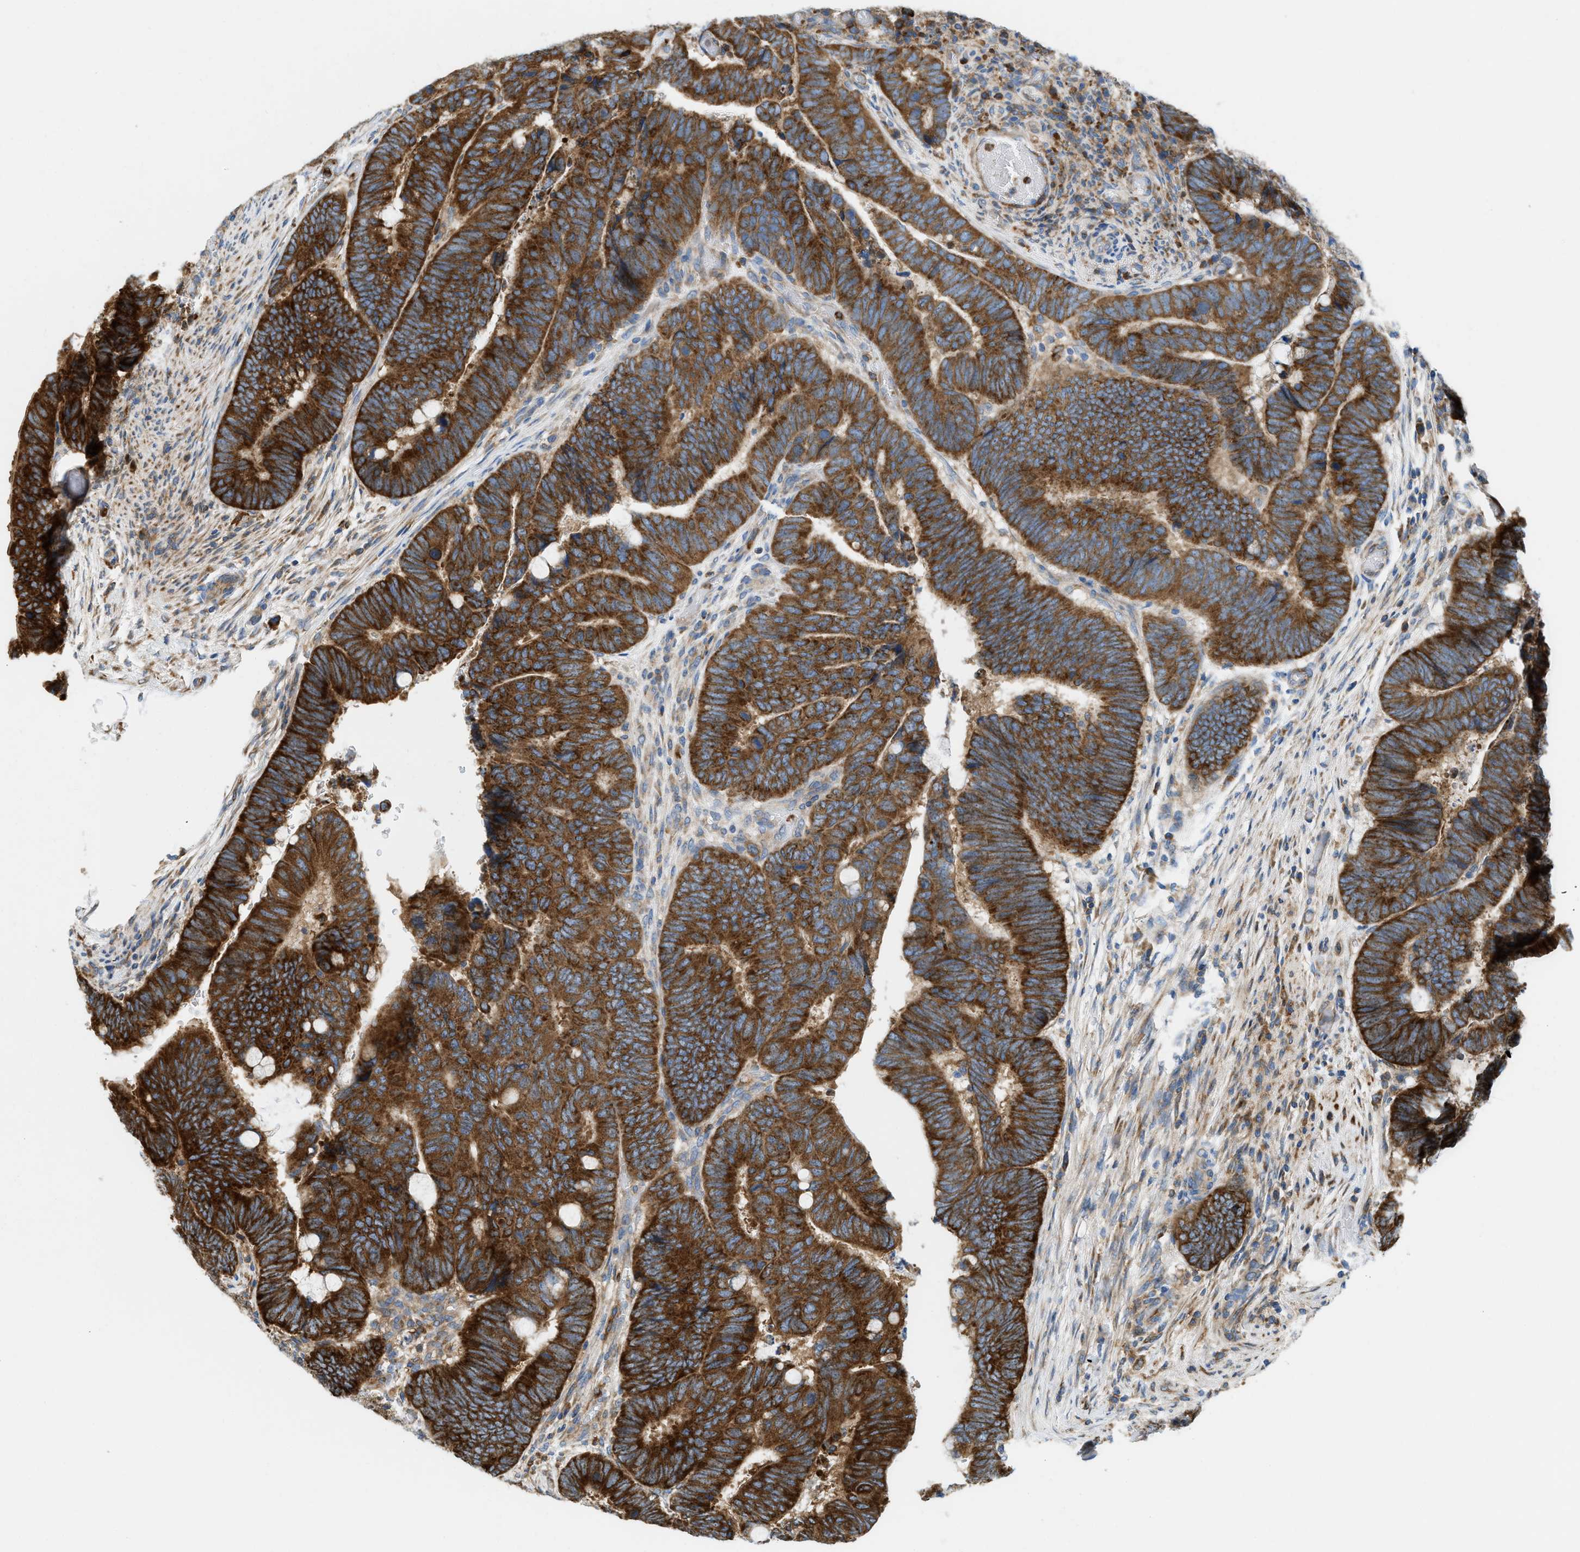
{"staining": {"intensity": "strong", "quantity": ">75%", "location": "cytoplasmic/membranous"}, "tissue": "colorectal cancer", "cell_type": "Tumor cells", "image_type": "cancer", "snomed": [{"axis": "morphology", "description": "Normal tissue, NOS"}, {"axis": "morphology", "description": "Adenocarcinoma, NOS"}, {"axis": "topography", "description": "Rectum"}], "caption": "Protein staining of colorectal cancer tissue demonstrates strong cytoplasmic/membranous staining in about >75% of tumor cells.", "gene": "GPAT4", "patient": {"sex": "male", "age": 92}}